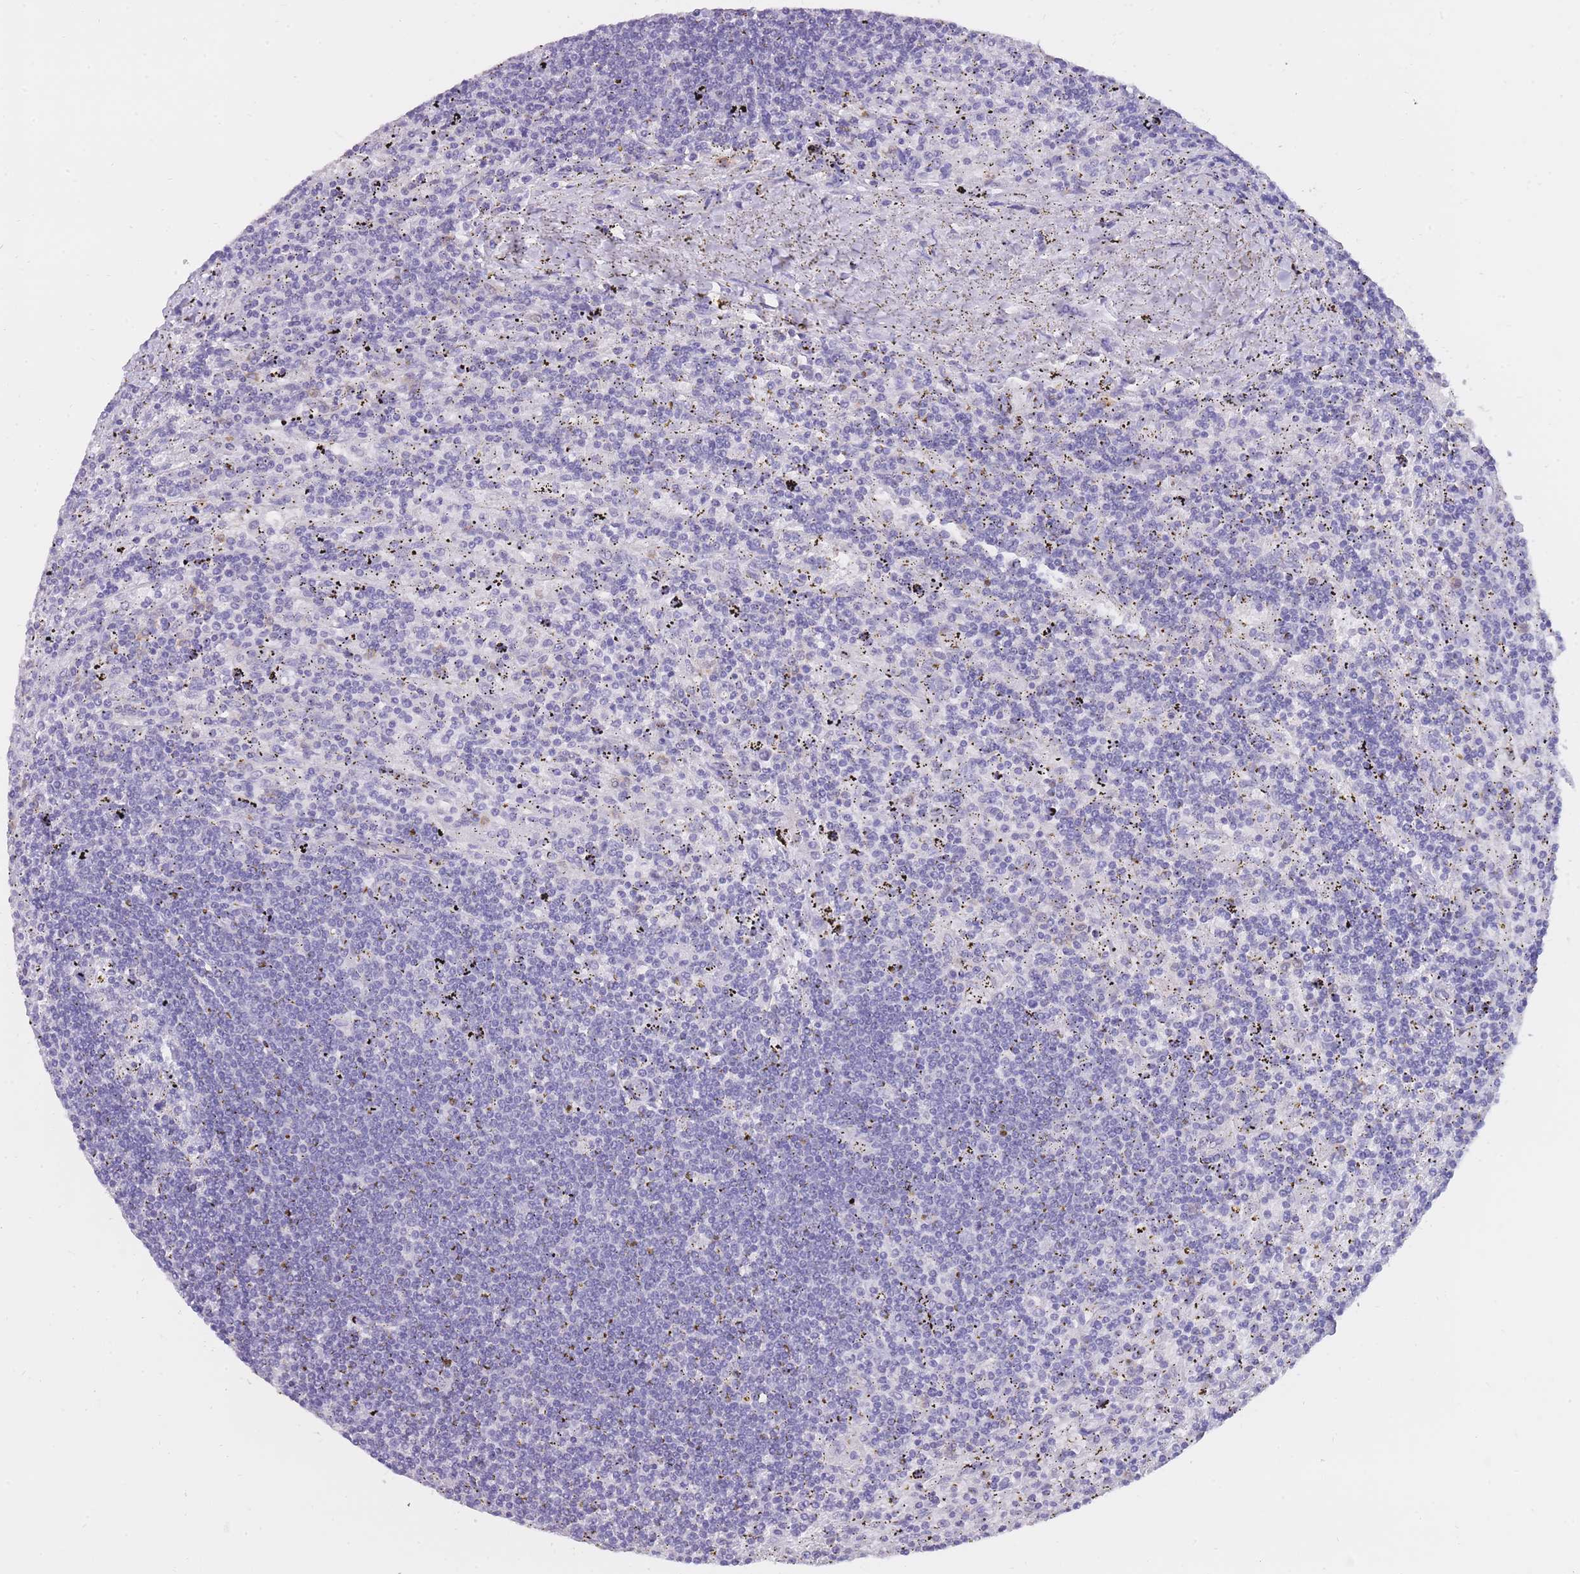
{"staining": {"intensity": "negative", "quantity": "none", "location": "none"}, "tissue": "lymphoma", "cell_type": "Tumor cells", "image_type": "cancer", "snomed": [{"axis": "morphology", "description": "Malignant lymphoma, non-Hodgkin's type, Low grade"}, {"axis": "topography", "description": "Spleen"}], "caption": "Human low-grade malignant lymphoma, non-Hodgkin's type stained for a protein using immunohistochemistry reveals no staining in tumor cells.", "gene": "ZNF662", "patient": {"sex": "male", "age": 76}}